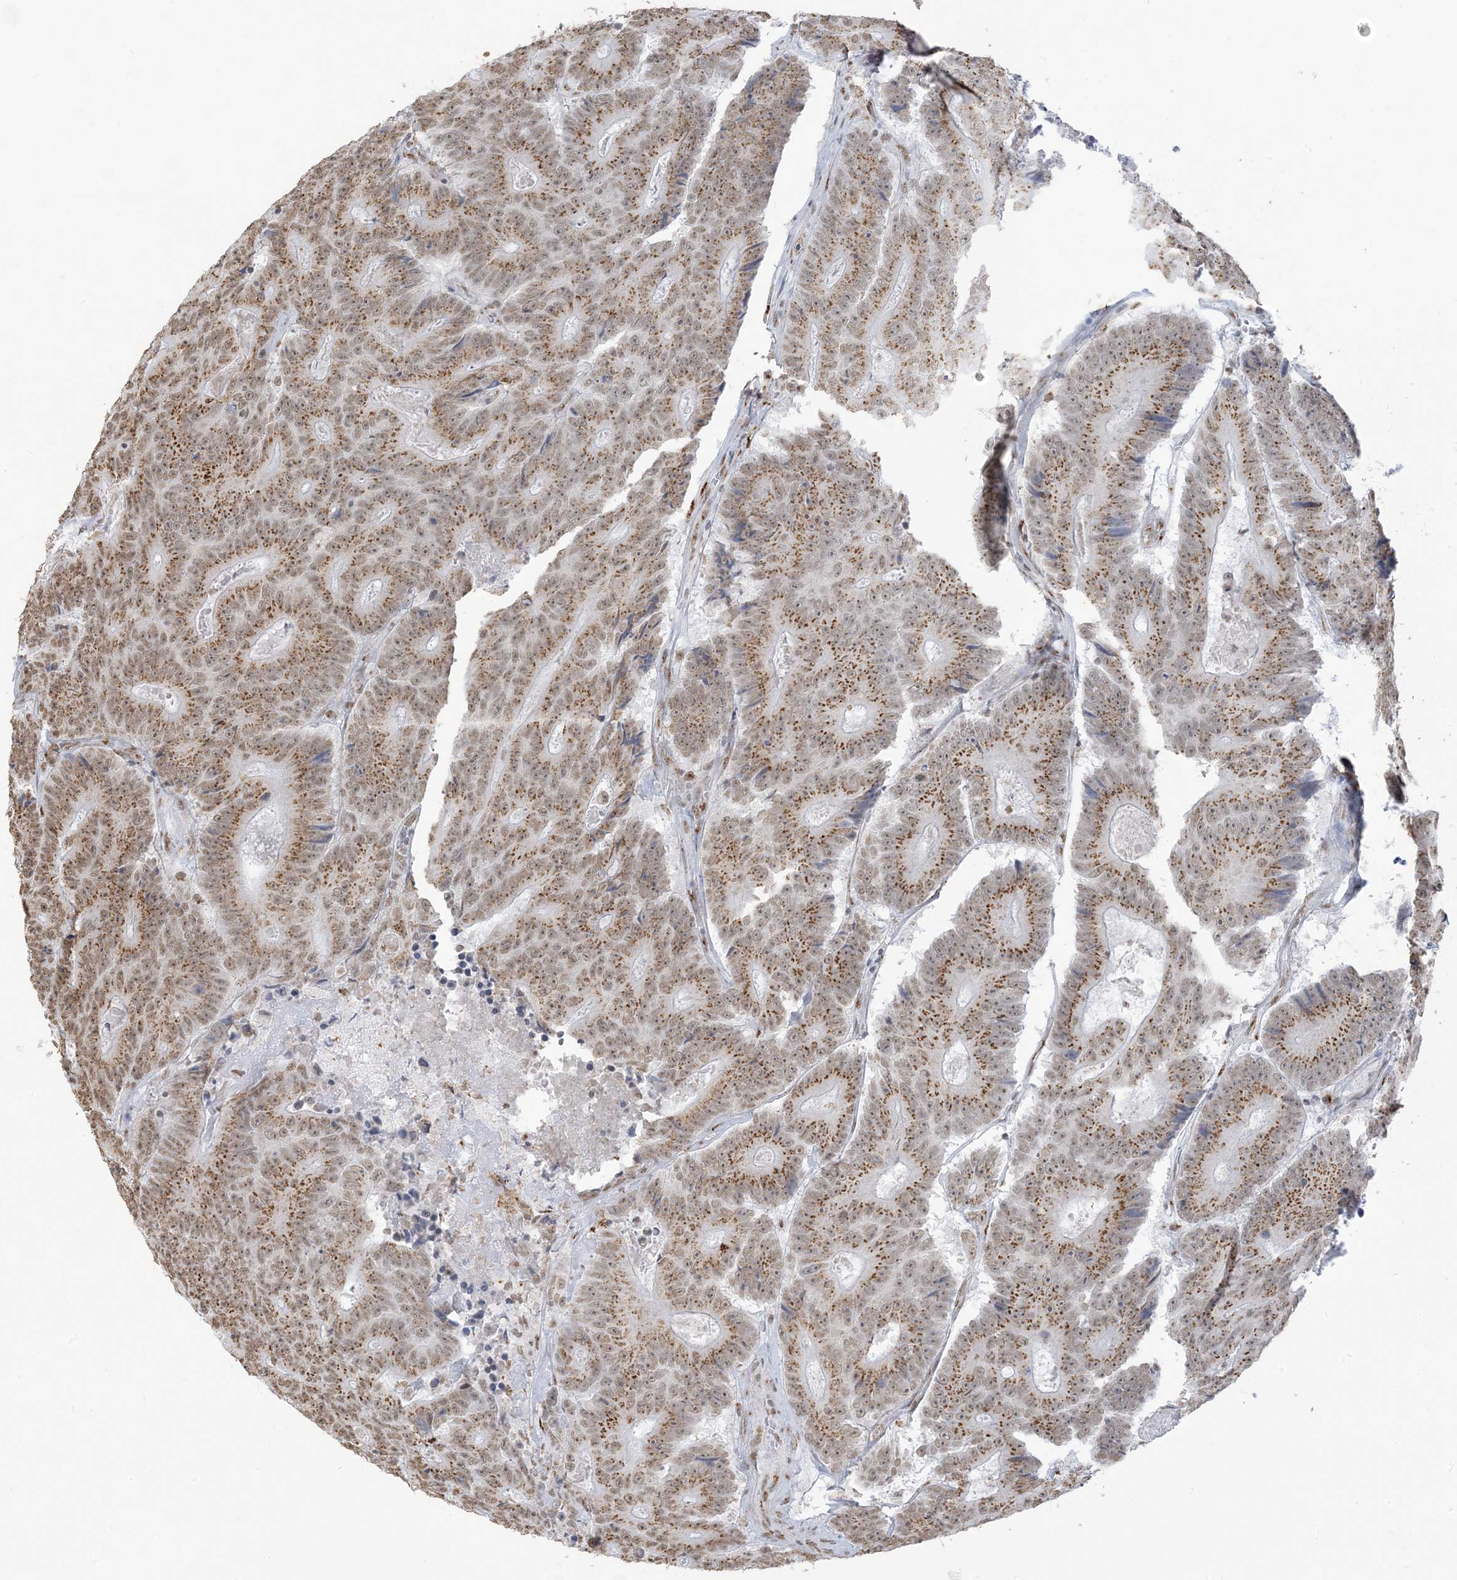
{"staining": {"intensity": "moderate", "quantity": ">75%", "location": "cytoplasmic/membranous,nuclear"}, "tissue": "colorectal cancer", "cell_type": "Tumor cells", "image_type": "cancer", "snomed": [{"axis": "morphology", "description": "Adenocarcinoma, NOS"}, {"axis": "topography", "description": "Colon"}], "caption": "A histopathology image showing moderate cytoplasmic/membranous and nuclear staining in about >75% of tumor cells in colorectal cancer (adenocarcinoma), as visualized by brown immunohistochemical staining.", "gene": "GPR107", "patient": {"sex": "male", "age": 83}}